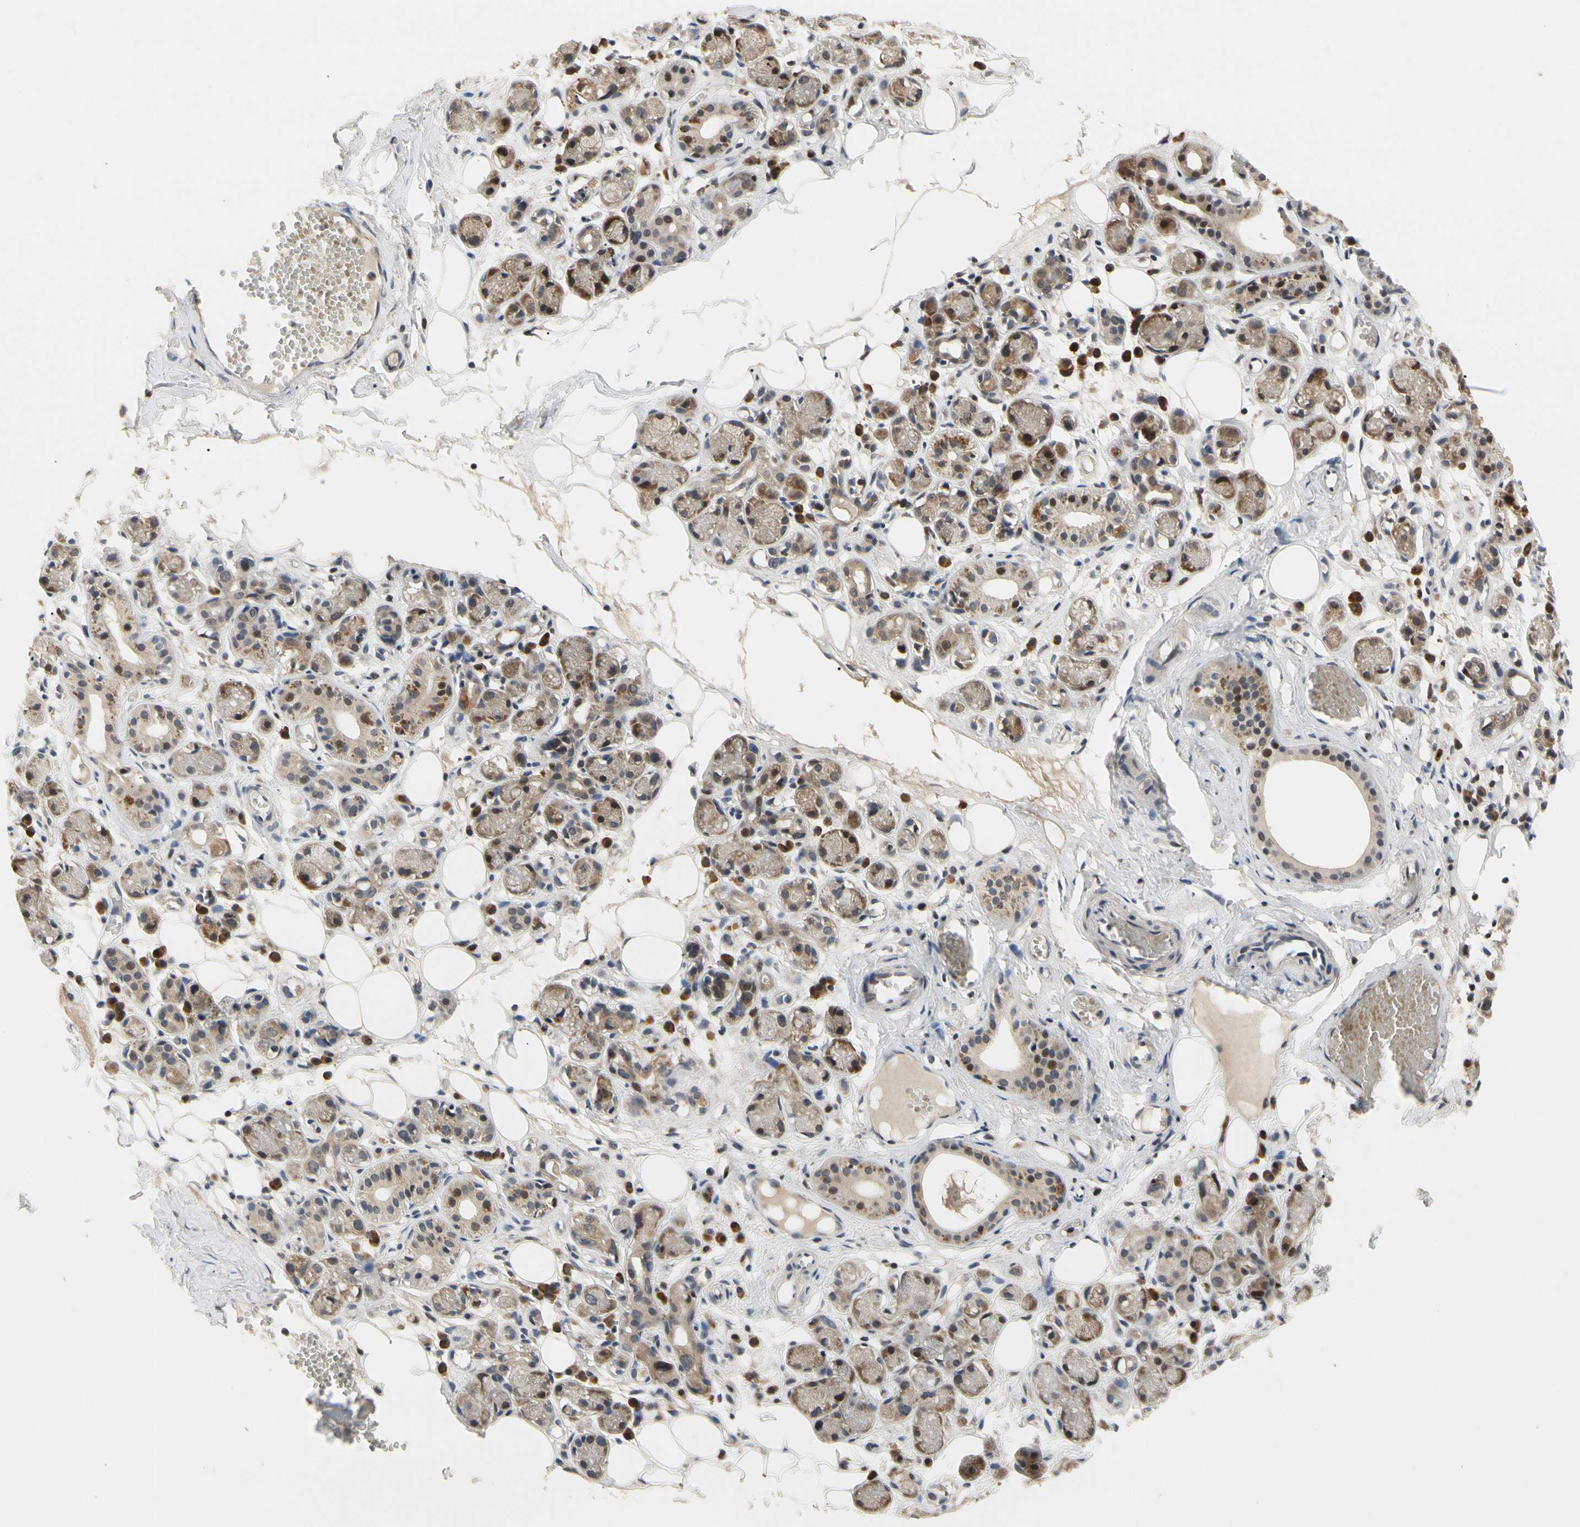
{"staining": {"intensity": "weak", "quantity": ">75%", "location": "cytoplasmic/membranous"}, "tissue": "adipose tissue", "cell_type": "Adipocytes", "image_type": "normal", "snomed": [{"axis": "morphology", "description": "Normal tissue, NOS"}, {"axis": "morphology", "description": "Inflammation, NOS"}, {"axis": "topography", "description": "Vascular tissue"}, {"axis": "topography", "description": "Salivary gland"}], "caption": "Immunohistochemistry photomicrograph of normal human adipose tissue stained for a protein (brown), which exhibits low levels of weak cytoplasmic/membranous positivity in approximately >75% of adipocytes.", "gene": "CYTIP", "patient": {"sex": "female", "age": 75}}